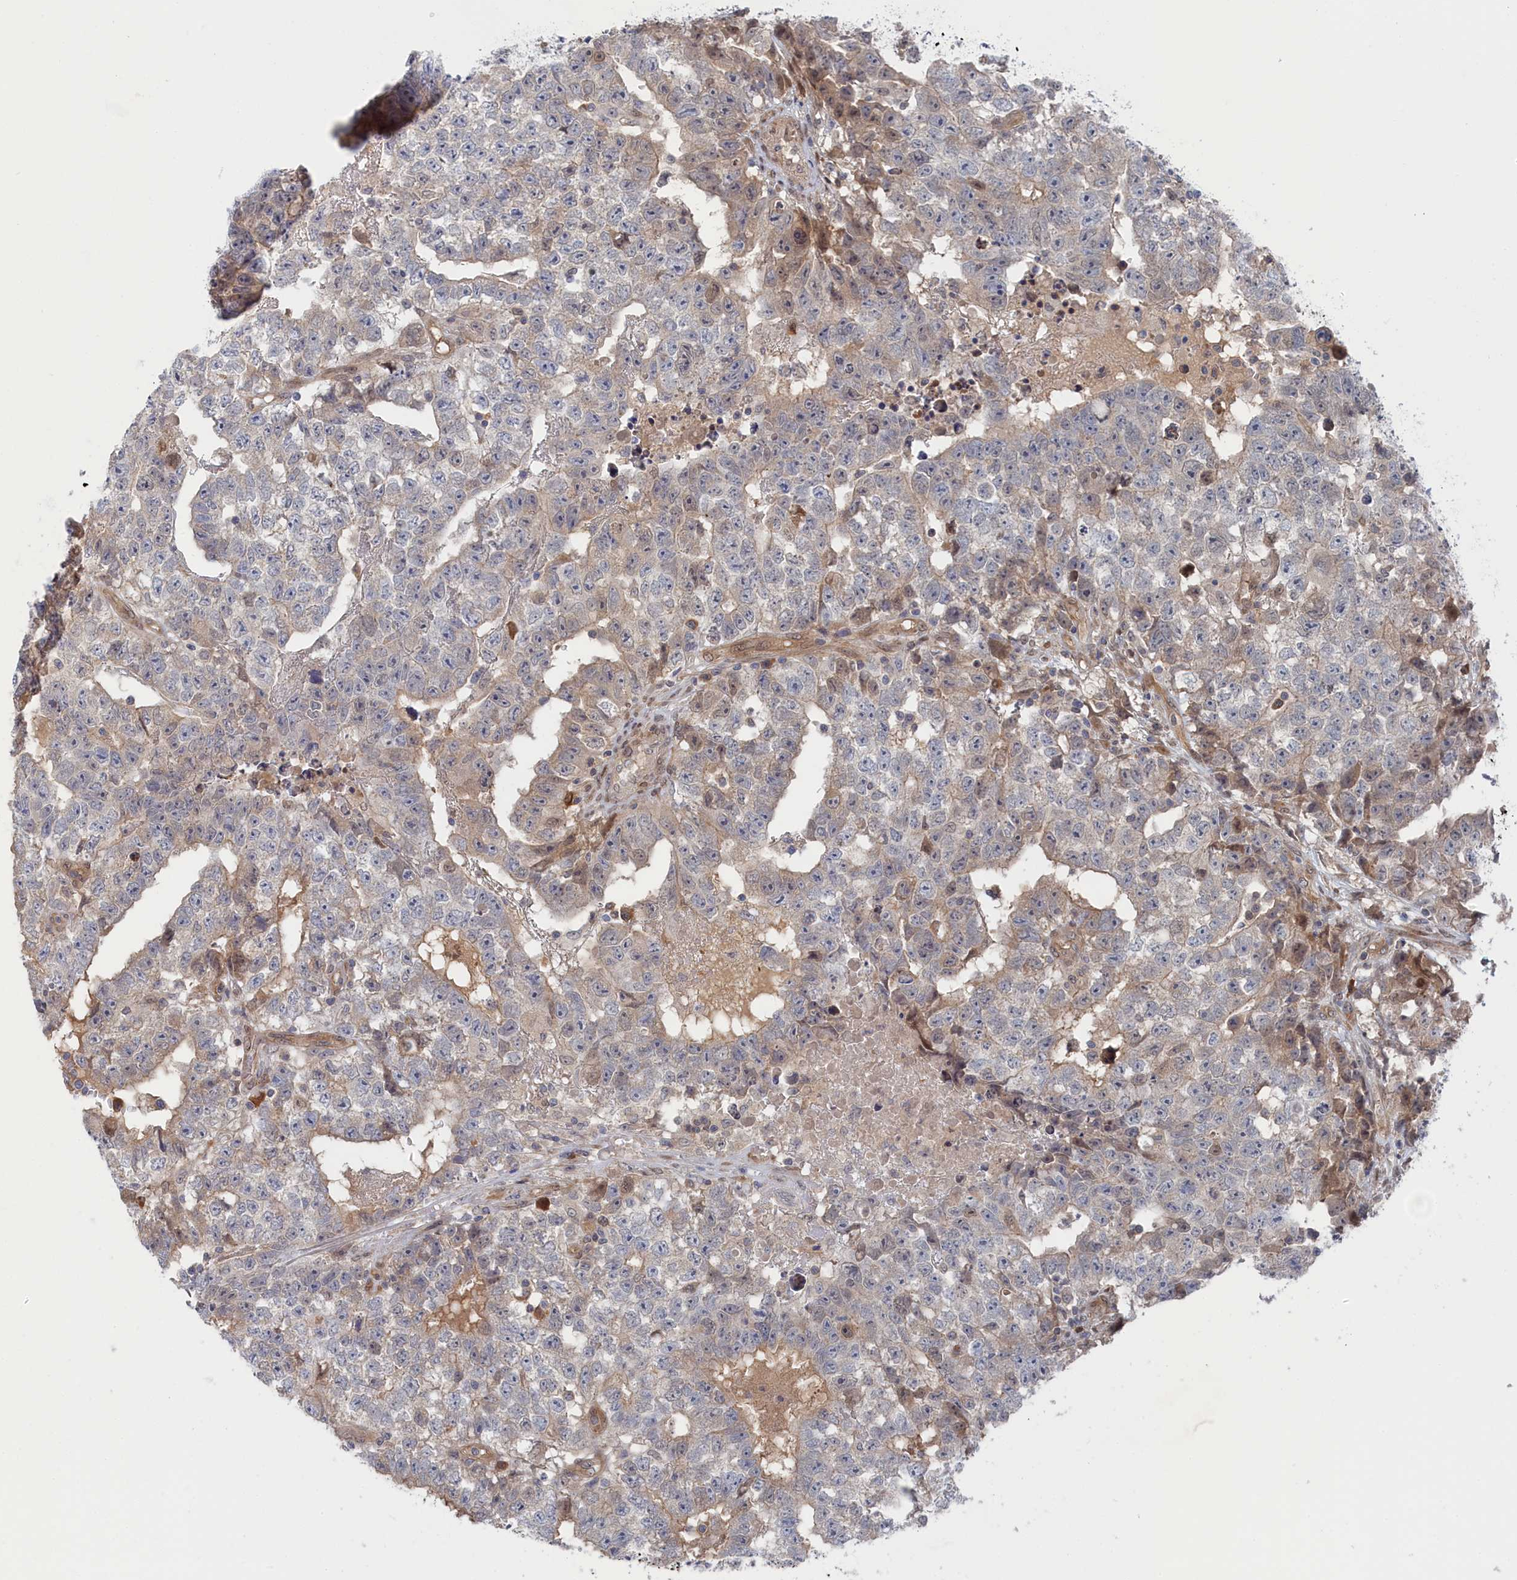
{"staining": {"intensity": "weak", "quantity": "<25%", "location": "cytoplasmic/membranous"}, "tissue": "testis cancer", "cell_type": "Tumor cells", "image_type": "cancer", "snomed": [{"axis": "morphology", "description": "Carcinoma, Embryonal, NOS"}, {"axis": "topography", "description": "Testis"}], "caption": "A micrograph of human testis cancer is negative for staining in tumor cells.", "gene": "IRGQ", "patient": {"sex": "male", "age": 25}}